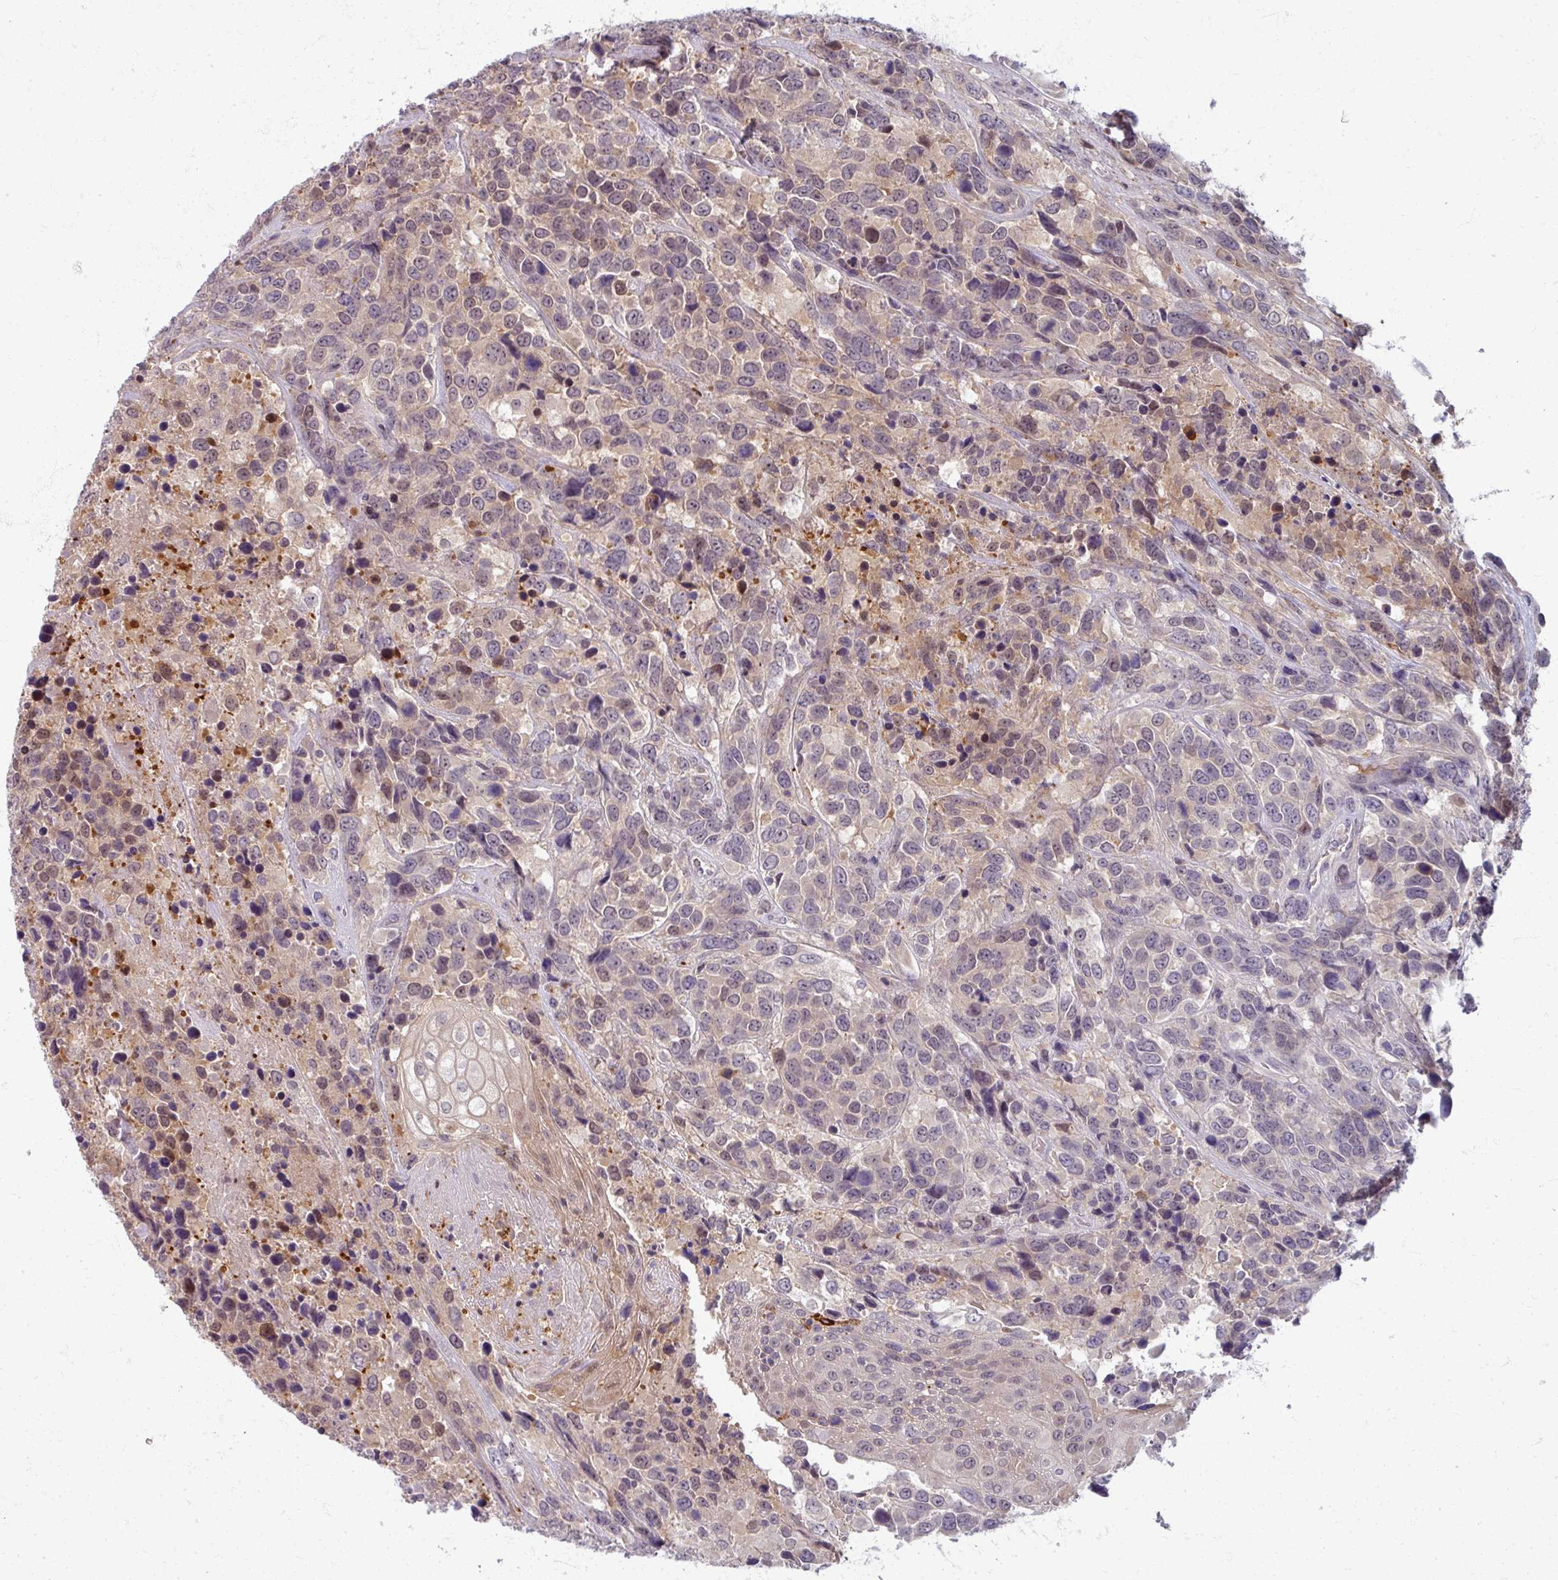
{"staining": {"intensity": "weak", "quantity": "<25%", "location": "cytoplasmic/membranous,nuclear"}, "tissue": "urothelial cancer", "cell_type": "Tumor cells", "image_type": "cancer", "snomed": [{"axis": "morphology", "description": "Urothelial carcinoma, High grade"}, {"axis": "topography", "description": "Urinary bladder"}], "caption": "Tumor cells show no significant positivity in urothelial cancer.", "gene": "TTLL7", "patient": {"sex": "female", "age": 70}}